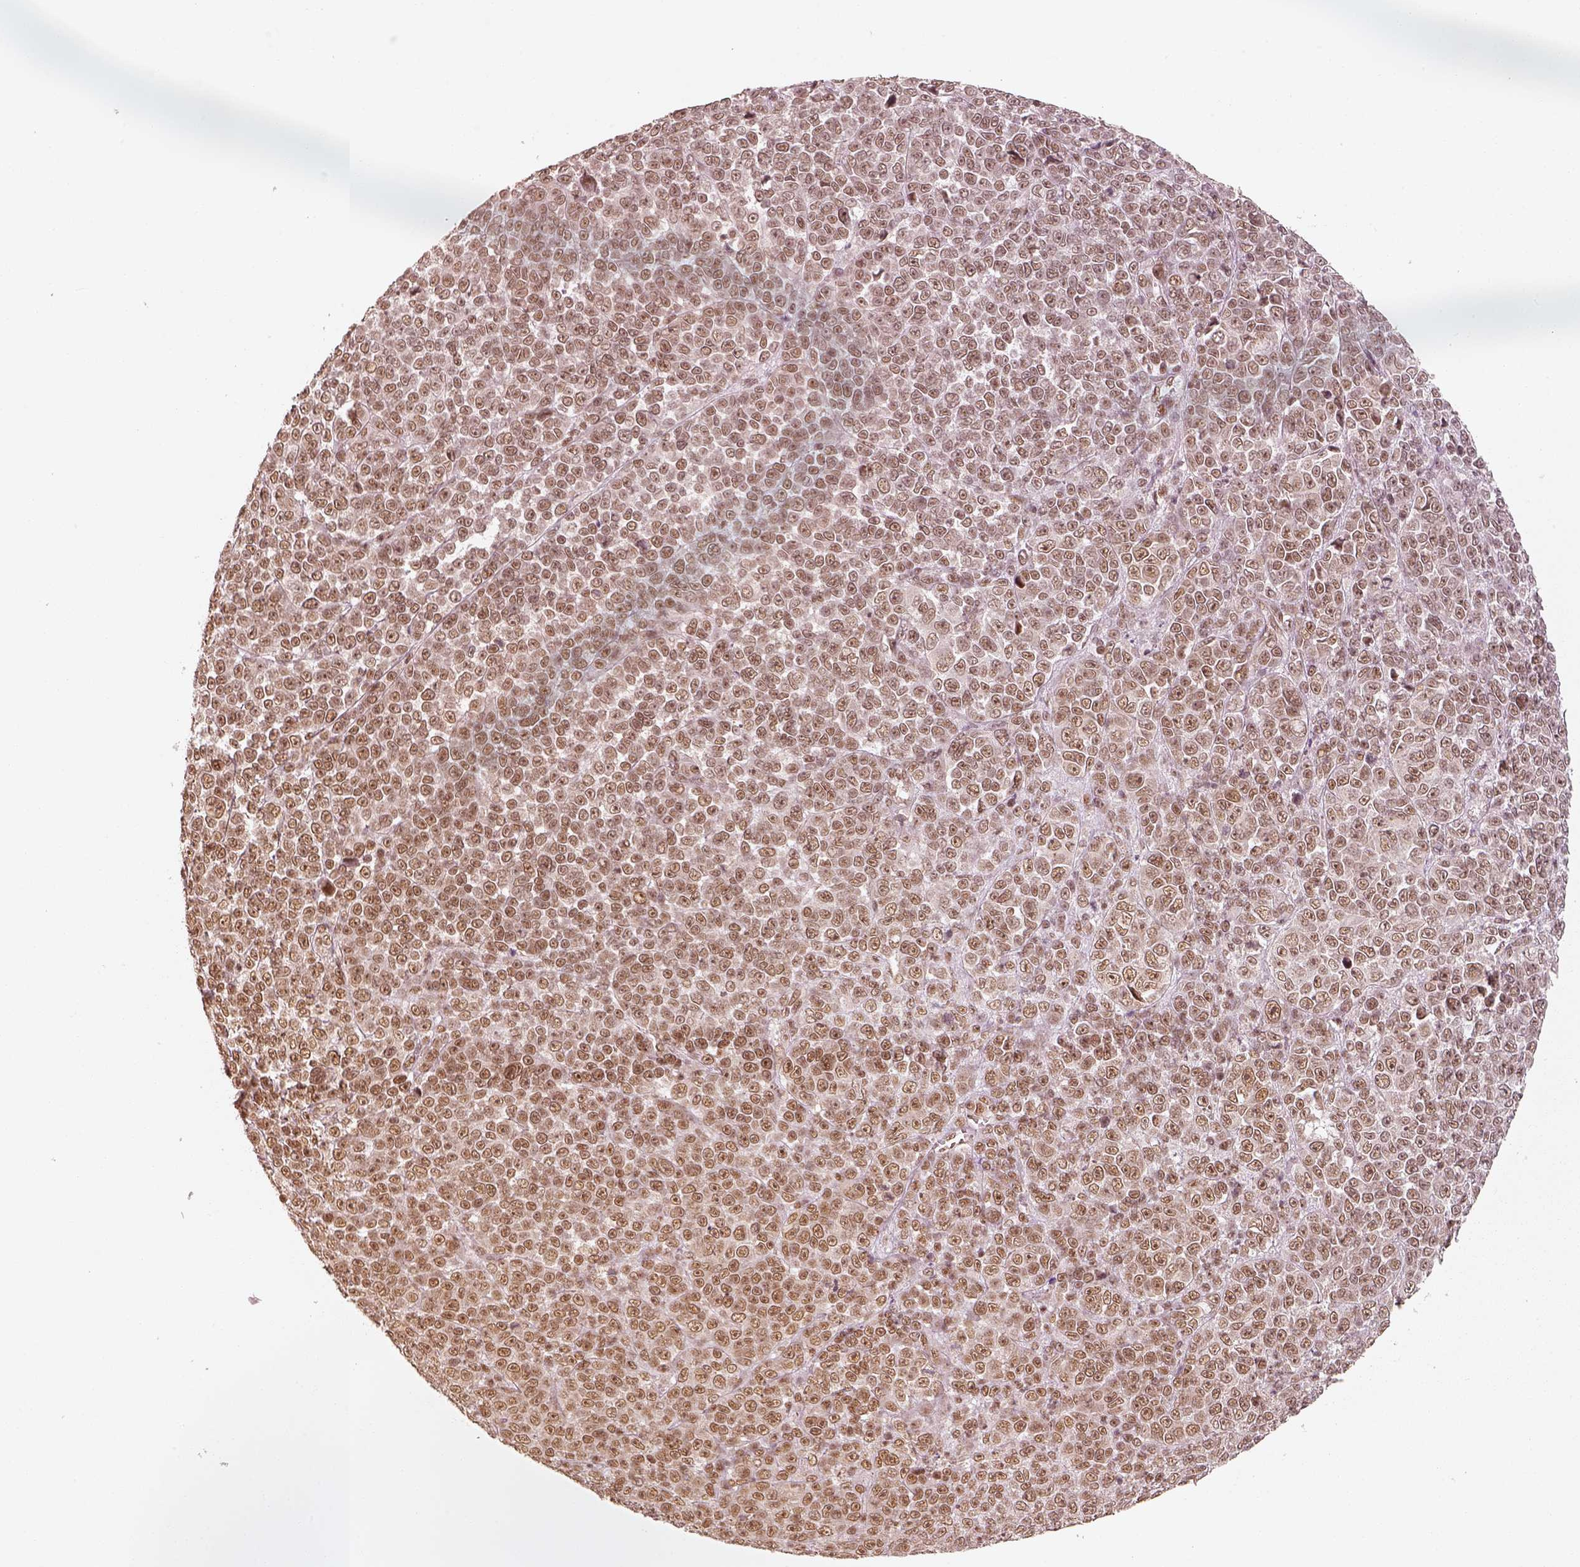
{"staining": {"intensity": "weak", "quantity": "25%-75%", "location": "nuclear"}, "tissue": "melanoma", "cell_type": "Tumor cells", "image_type": "cancer", "snomed": [{"axis": "morphology", "description": "Malignant melanoma, NOS"}, {"axis": "topography", "description": "Skin"}], "caption": "There is low levels of weak nuclear staining in tumor cells of melanoma, as demonstrated by immunohistochemical staining (brown color).", "gene": "GMEB2", "patient": {"sex": "female", "age": 95}}